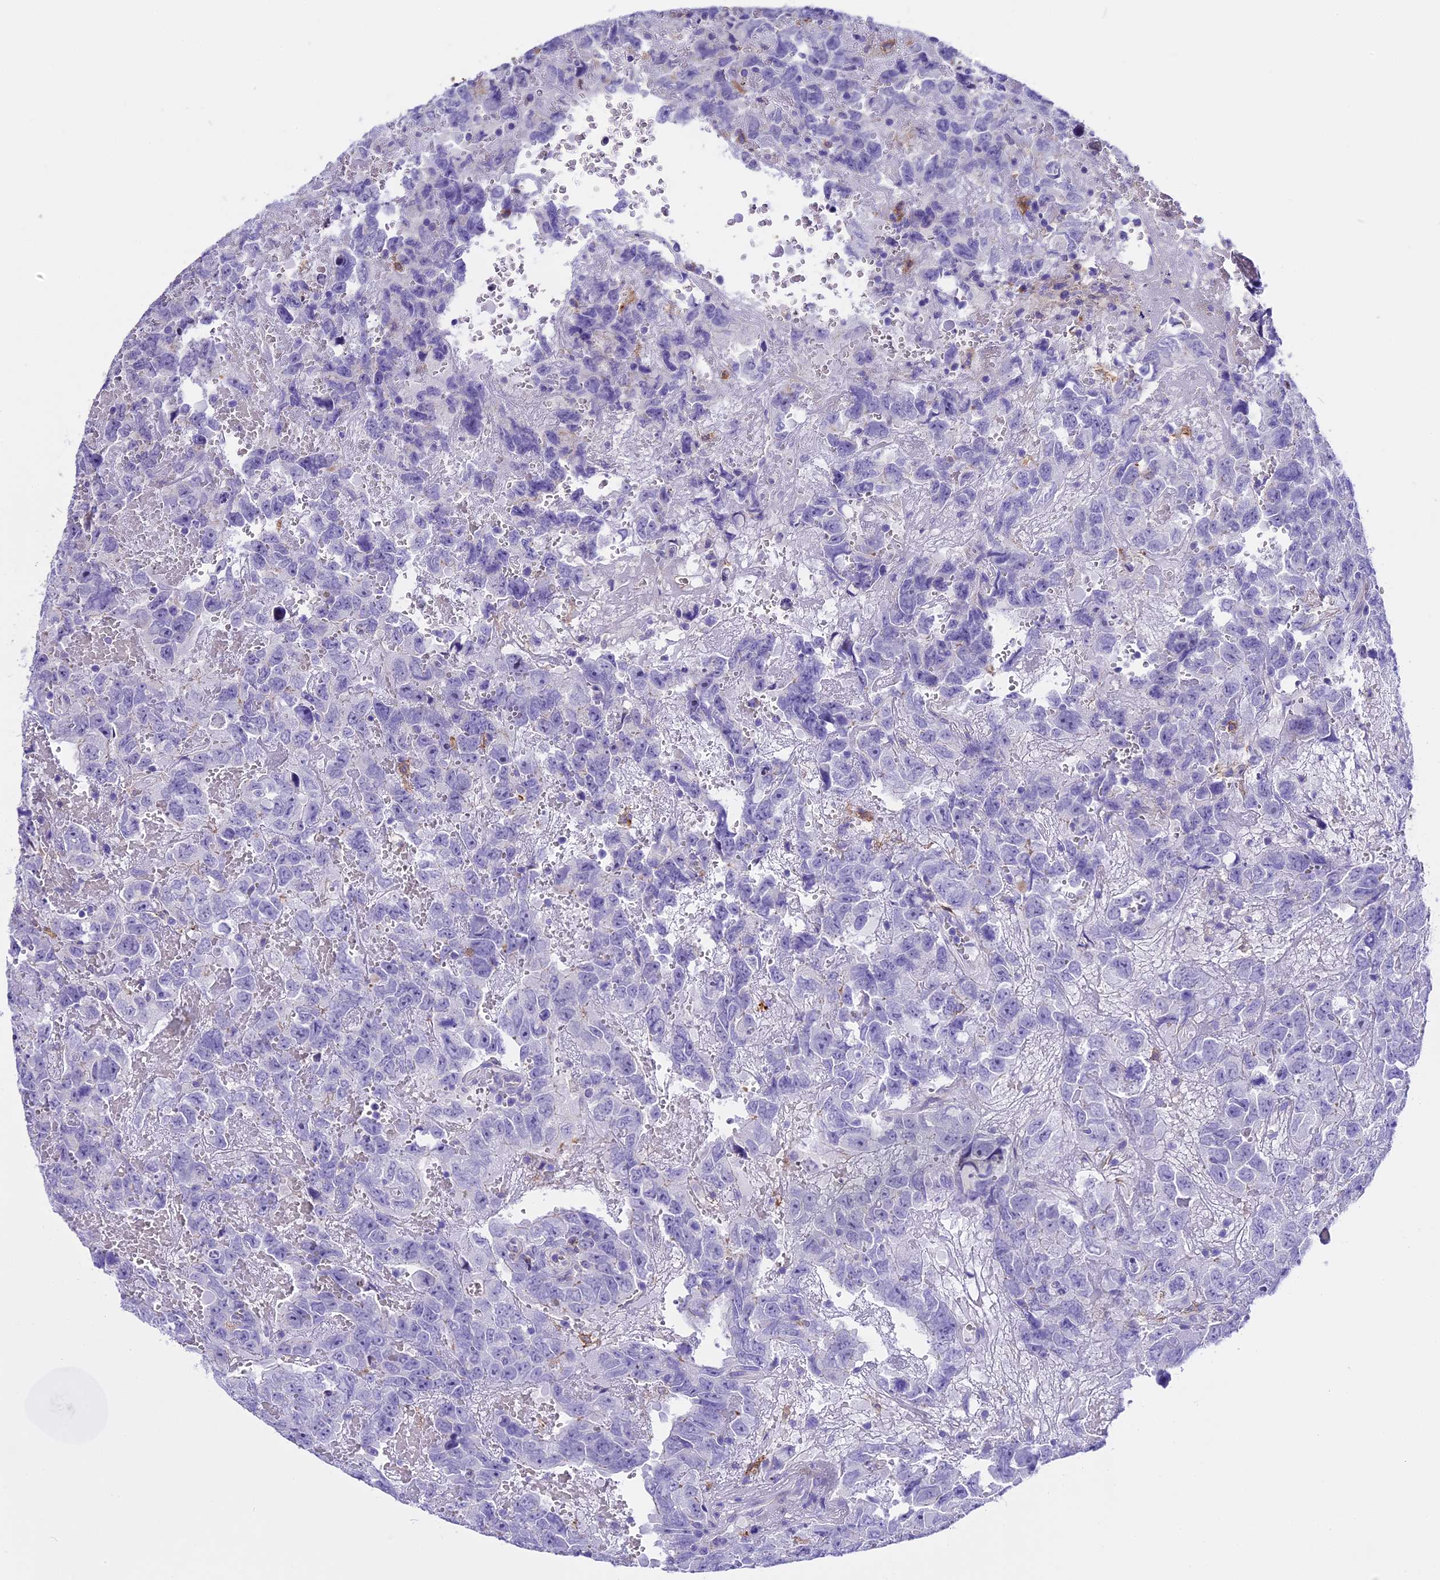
{"staining": {"intensity": "negative", "quantity": "none", "location": "none"}, "tissue": "testis cancer", "cell_type": "Tumor cells", "image_type": "cancer", "snomed": [{"axis": "morphology", "description": "Carcinoma, Embryonal, NOS"}, {"axis": "topography", "description": "Testis"}], "caption": "This is an IHC photomicrograph of human testis cancer (embryonal carcinoma). There is no staining in tumor cells.", "gene": "NOD2", "patient": {"sex": "male", "age": 45}}